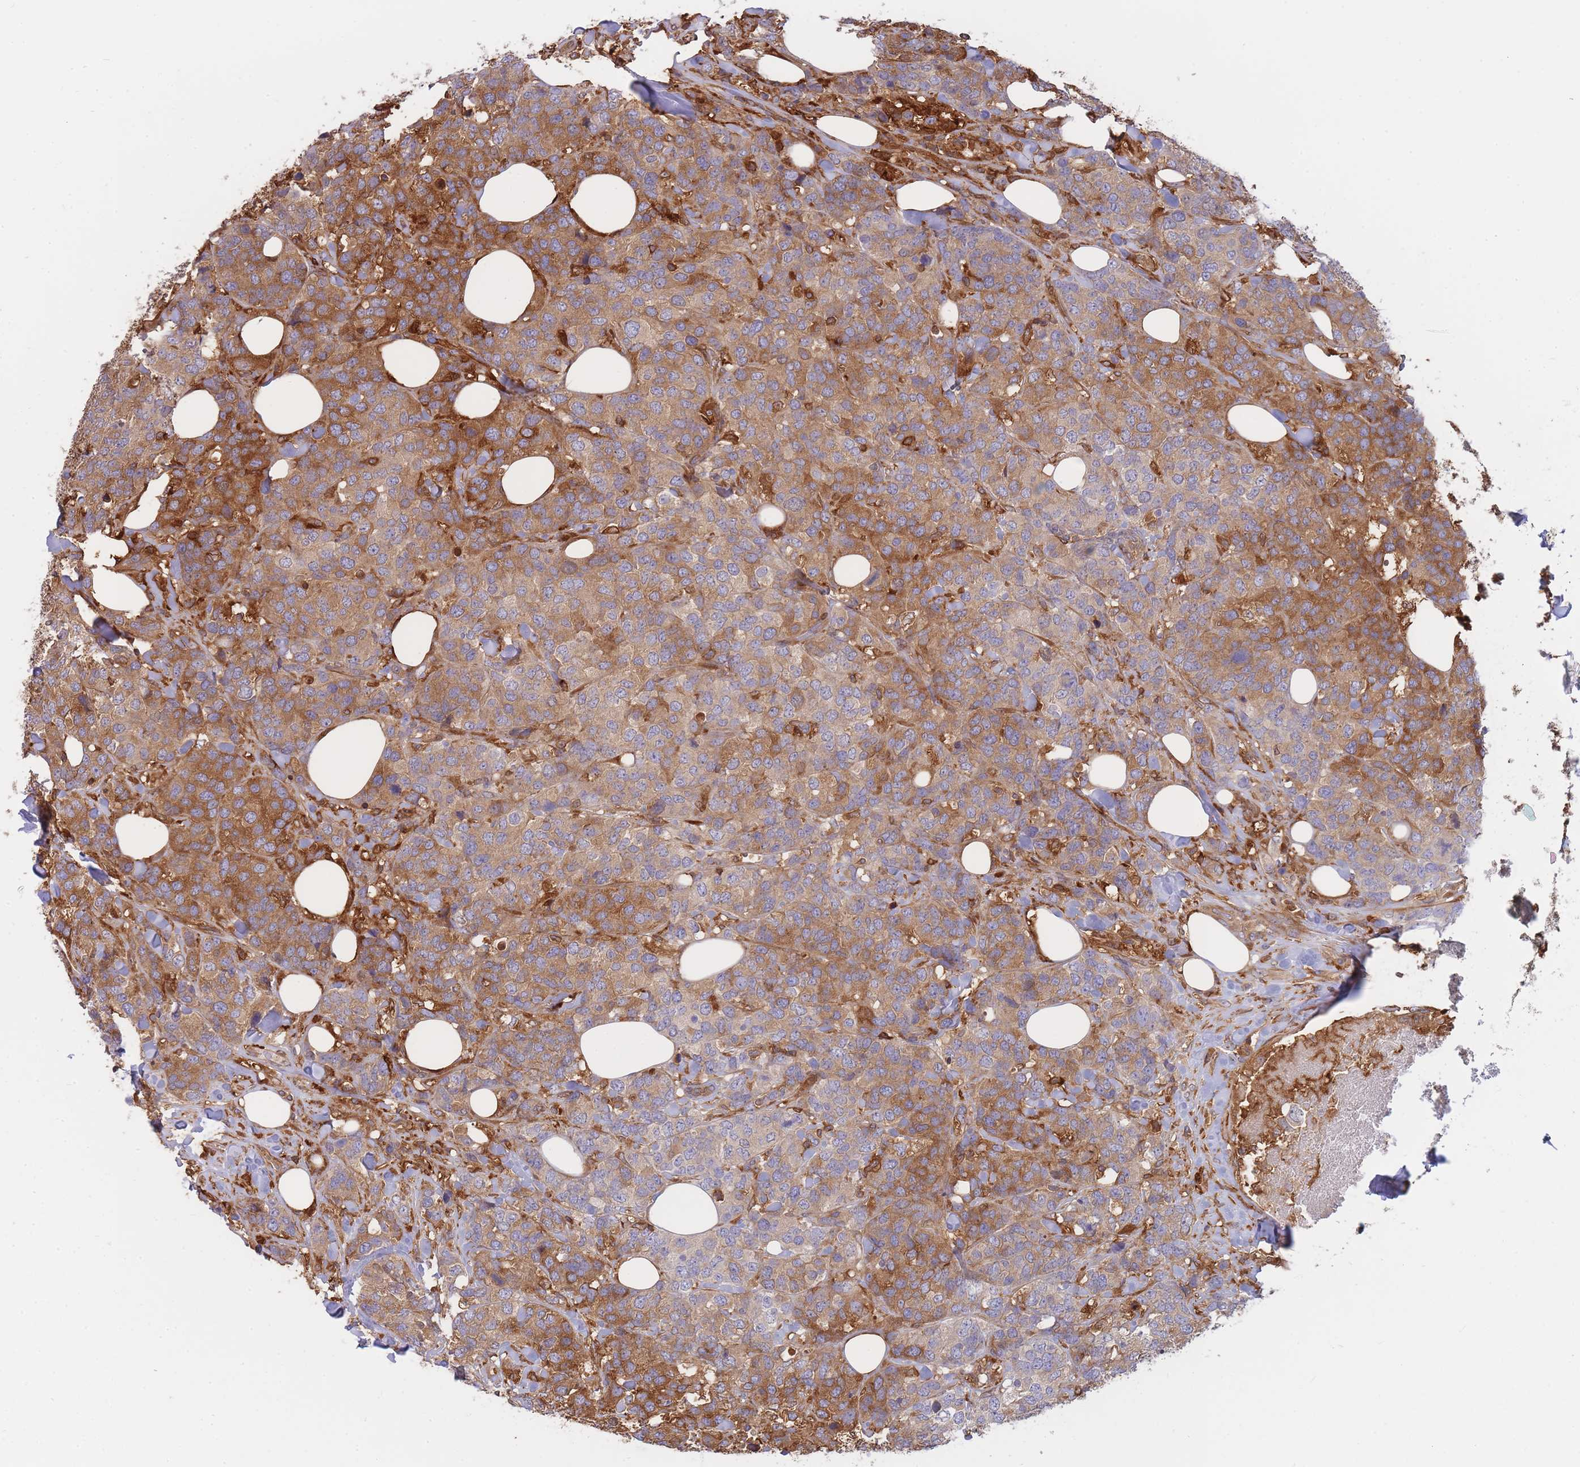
{"staining": {"intensity": "moderate", "quantity": ">75%", "location": "cytoplasmic/membranous"}, "tissue": "breast cancer", "cell_type": "Tumor cells", "image_type": "cancer", "snomed": [{"axis": "morphology", "description": "Lobular carcinoma"}, {"axis": "topography", "description": "Breast"}], "caption": "Immunohistochemical staining of human breast cancer exhibits medium levels of moderate cytoplasmic/membranous staining in about >75% of tumor cells.", "gene": "SLC4A9", "patient": {"sex": "female", "age": 59}}